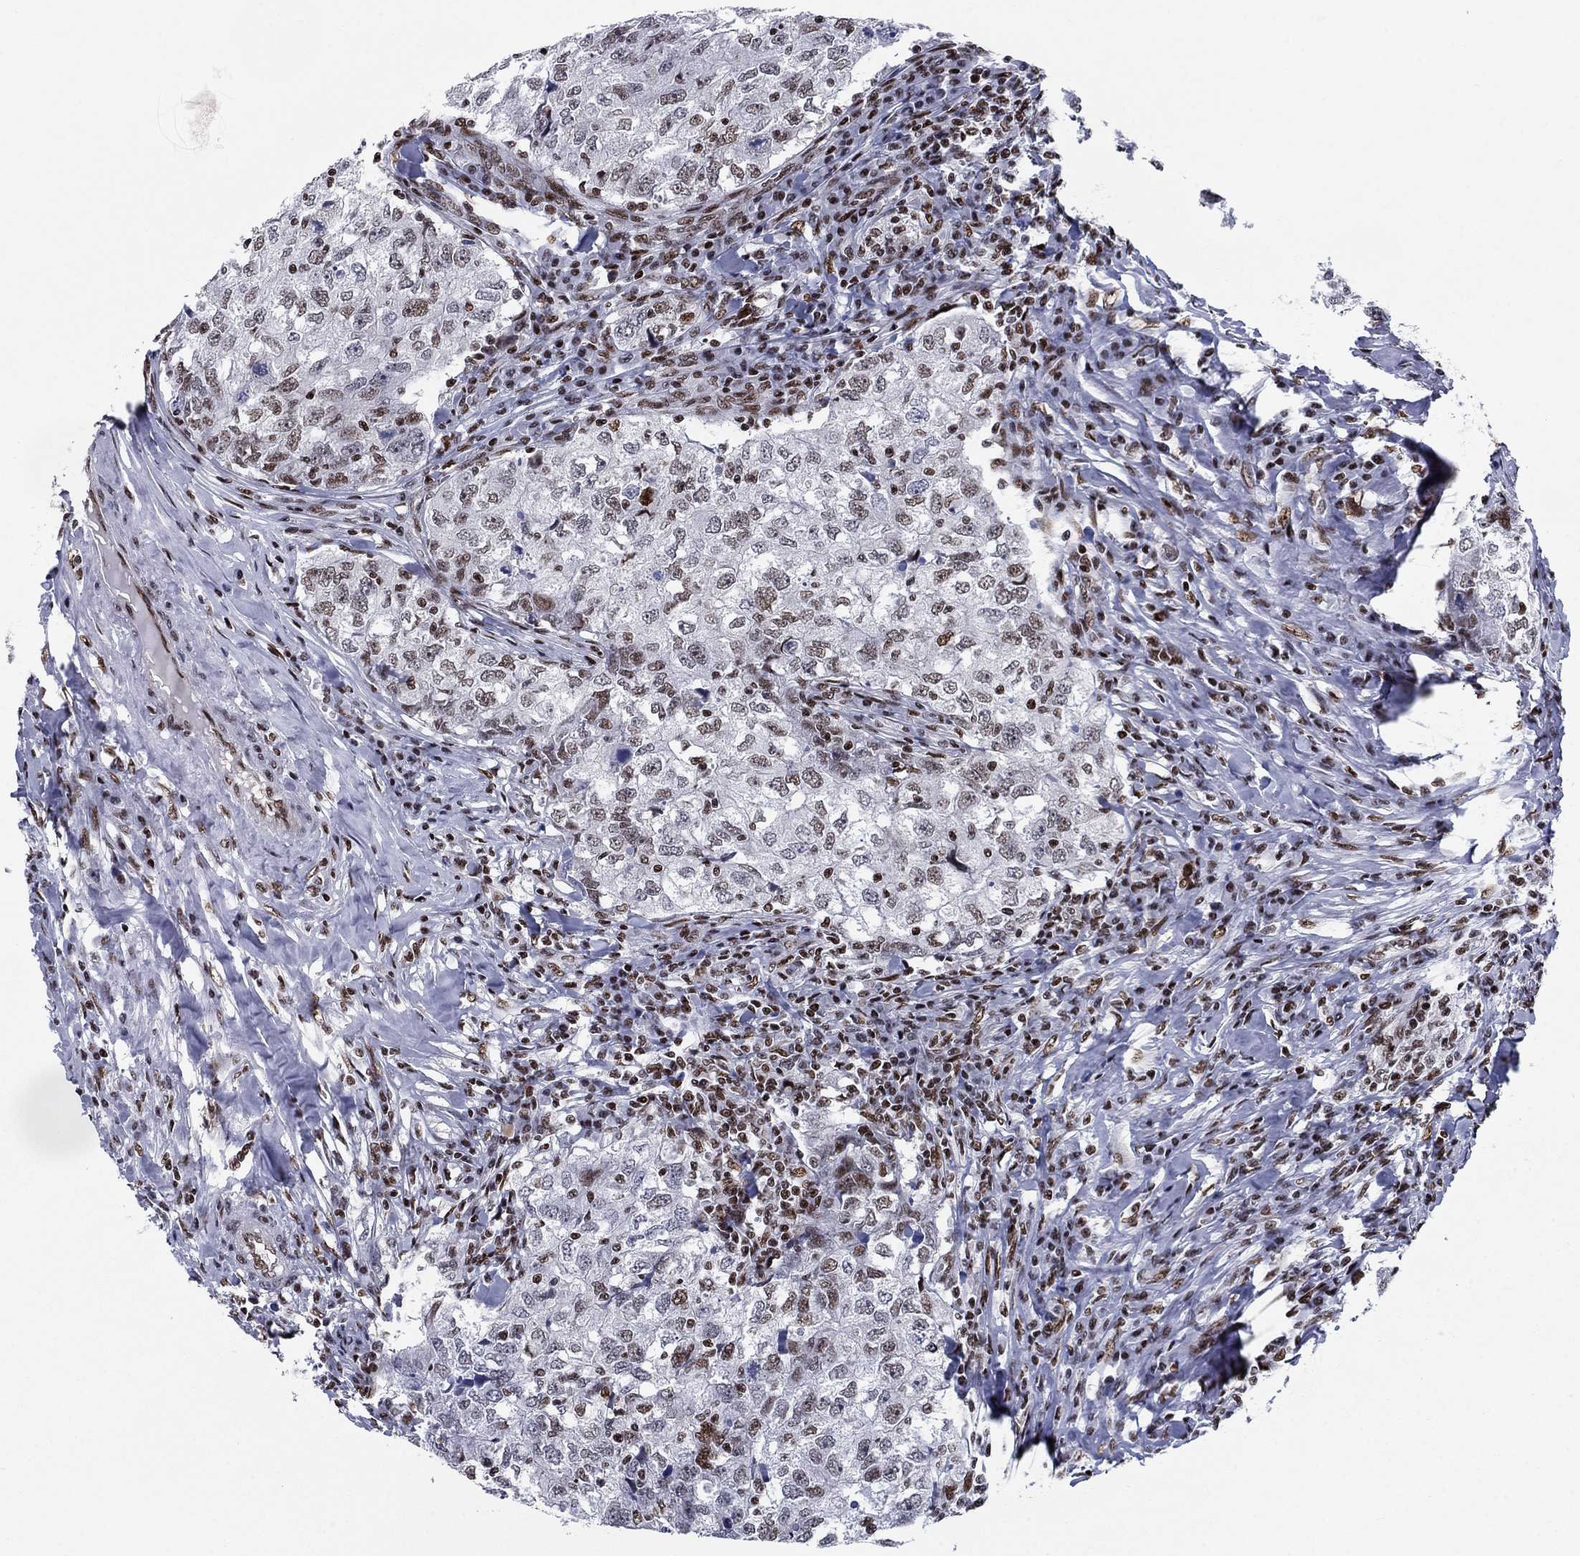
{"staining": {"intensity": "moderate", "quantity": "<25%", "location": "nuclear"}, "tissue": "breast cancer", "cell_type": "Tumor cells", "image_type": "cancer", "snomed": [{"axis": "morphology", "description": "Duct carcinoma"}, {"axis": "topography", "description": "Breast"}], "caption": "A brown stain shows moderate nuclear staining of a protein in human breast cancer (infiltrating ductal carcinoma) tumor cells.", "gene": "RPRD1B", "patient": {"sex": "female", "age": 30}}